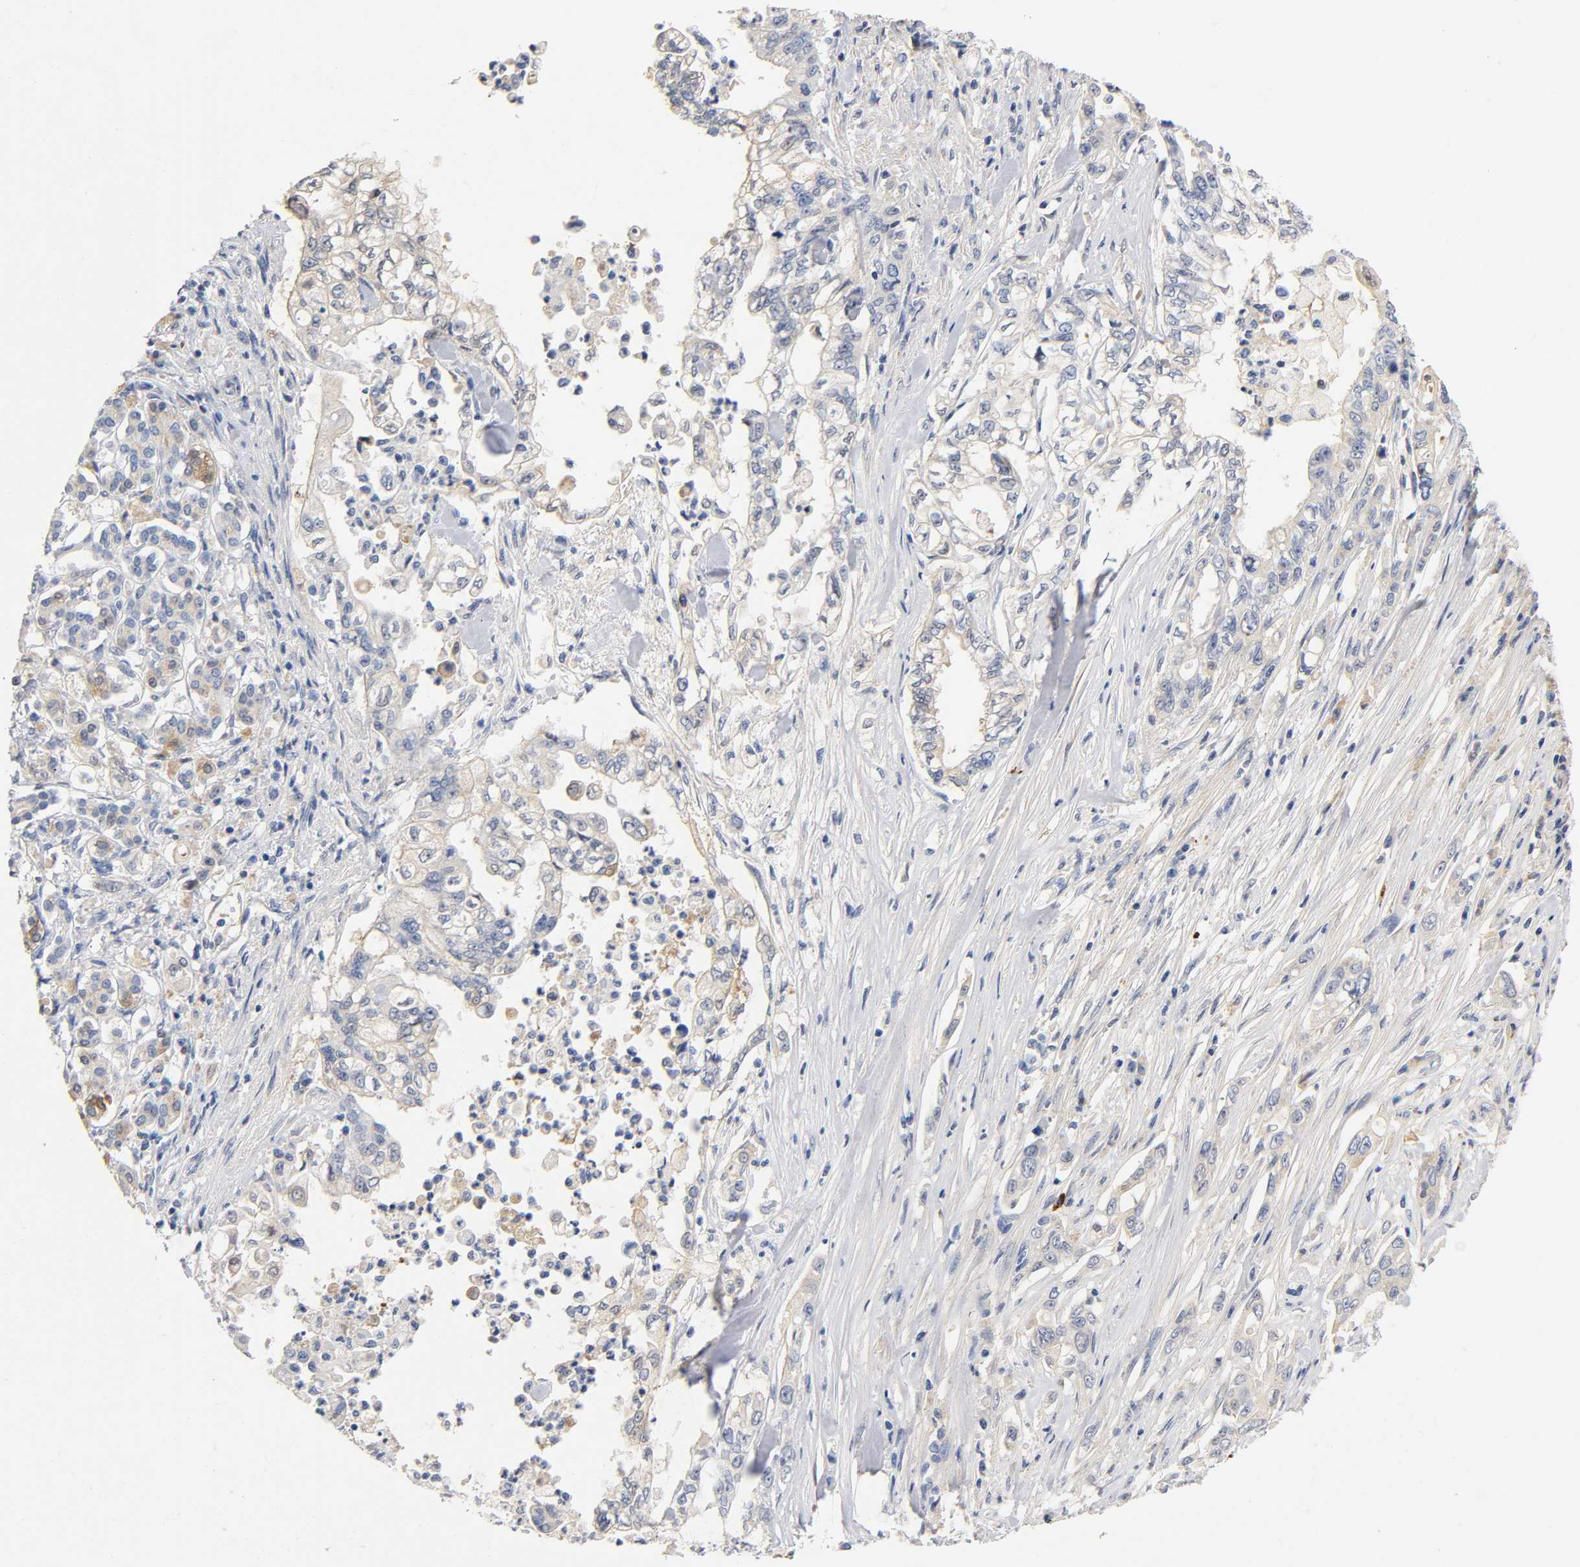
{"staining": {"intensity": "weak", "quantity": "25%-75%", "location": "cytoplasmic/membranous"}, "tissue": "pancreatic cancer", "cell_type": "Tumor cells", "image_type": "cancer", "snomed": [{"axis": "morphology", "description": "Normal tissue, NOS"}, {"axis": "topography", "description": "Pancreas"}], "caption": "The photomicrograph shows immunohistochemical staining of pancreatic cancer. There is weak cytoplasmic/membranous staining is seen in approximately 25%-75% of tumor cells. (DAB (3,3'-diaminobenzidine) = brown stain, brightfield microscopy at high magnification).", "gene": "TNC", "patient": {"sex": "male", "age": 42}}